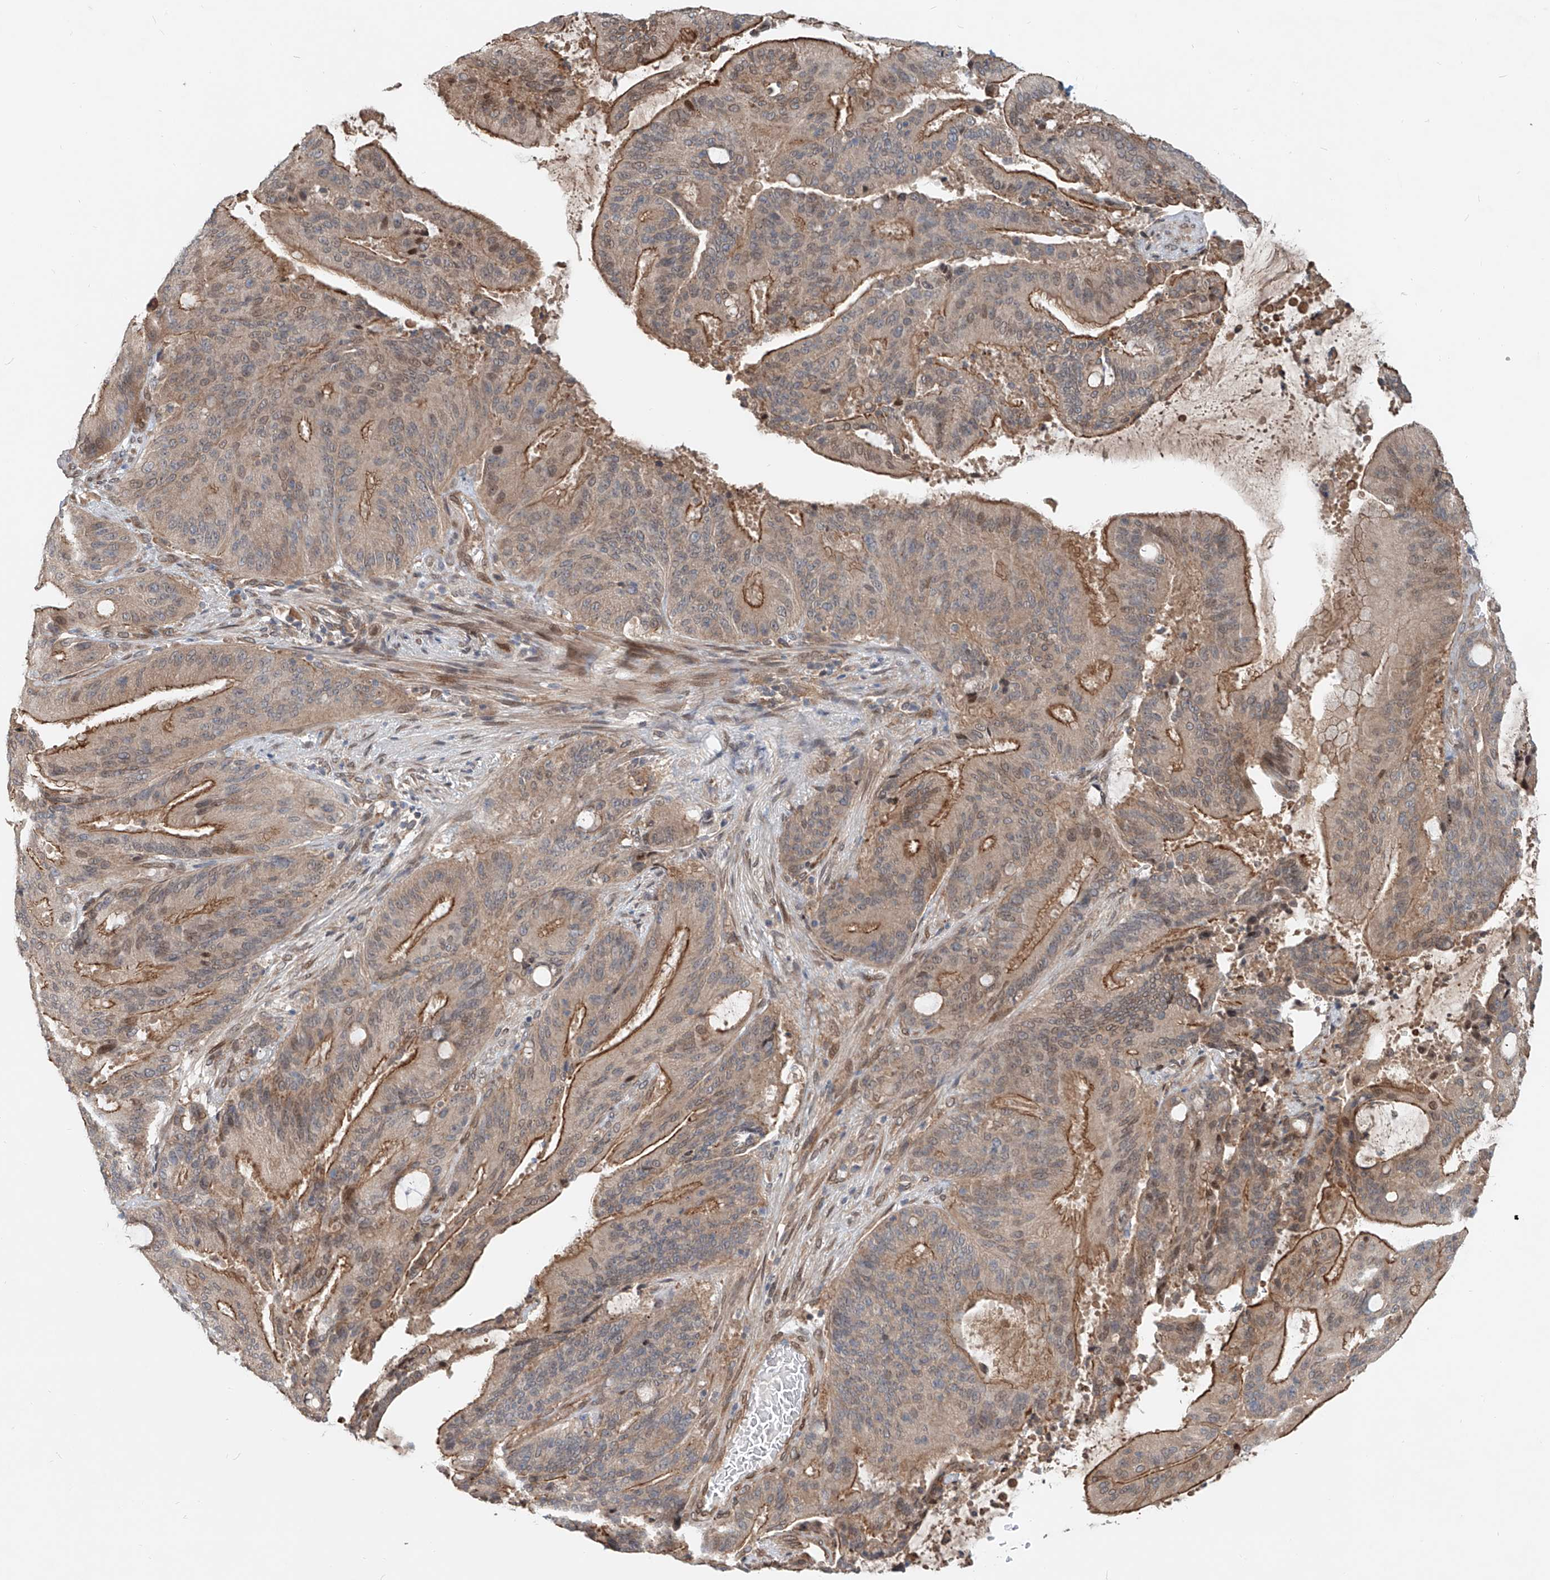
{"staining": {"intensity": "moderate", "quantity": "25%-75%", "location": "cytoplasmic/membranous,nuclear"}, "tissue": "liver cancer", "cell_type": "Tumor cells", "image_type": "cancer", "snomed": [{"axis": "morphology", "description": "Normal tissue, NOS"}, {"axis": "morphology", "description": "Cholangiocarcinoma"}, {"axis": "topography", "description": "Liver"}, {"axis": "topography", "description": "Peripheral nerve tissue"}], "caption": "Immunohistochemical staining of liver cancer reveals moderate cytoplasmic/membranous and nuclear protein expression in approximately 25%-75% of tumor cells.", "gene": "SASH1", "patient": {"sex": "female", "age": 73}}